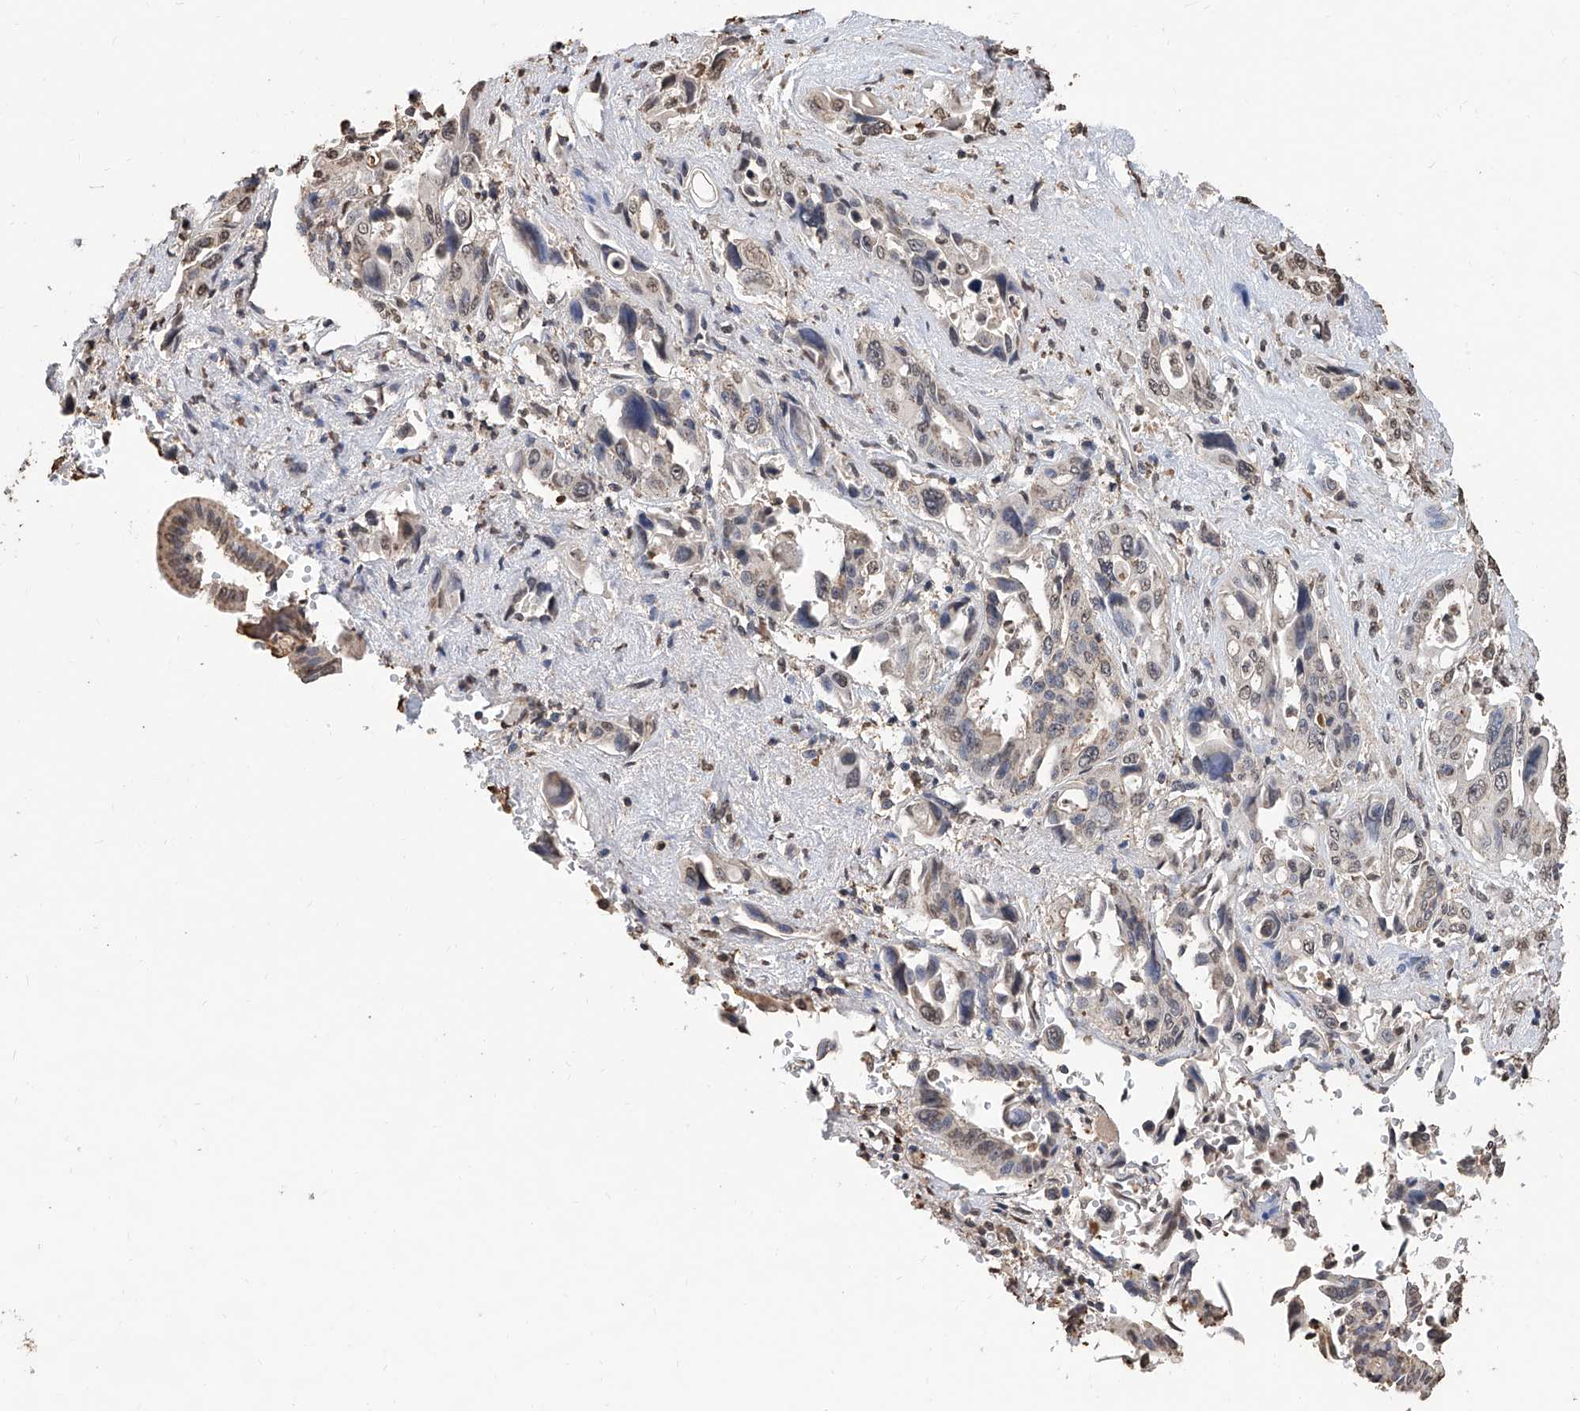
{"staining": {"intensity": "weak", "quantity": ">75%", "location": "nuclear"}, "tissue": "pancreatic cancer", "cell_type": "Tumor cells", "image_type": "cancer", "snomed": [{"axis": "morphology", "description": "Adenocarcinoma, NOS"}, {"axis": "topography", "description": "Pancreas"}], "caption": "Protein staining of pancreatic cancer tissue exhibits weak nuclear expression in approximately >75% of tumor cells. The staining was performed using DAB (3,3'-diaminobenzidine) to visualize the protein expression in brown, while the nuclei were stained in blue with hematoxylin (Magnification: 20x).", "gene": "RP9", "patient": {"sex": "male", "age": 46}}